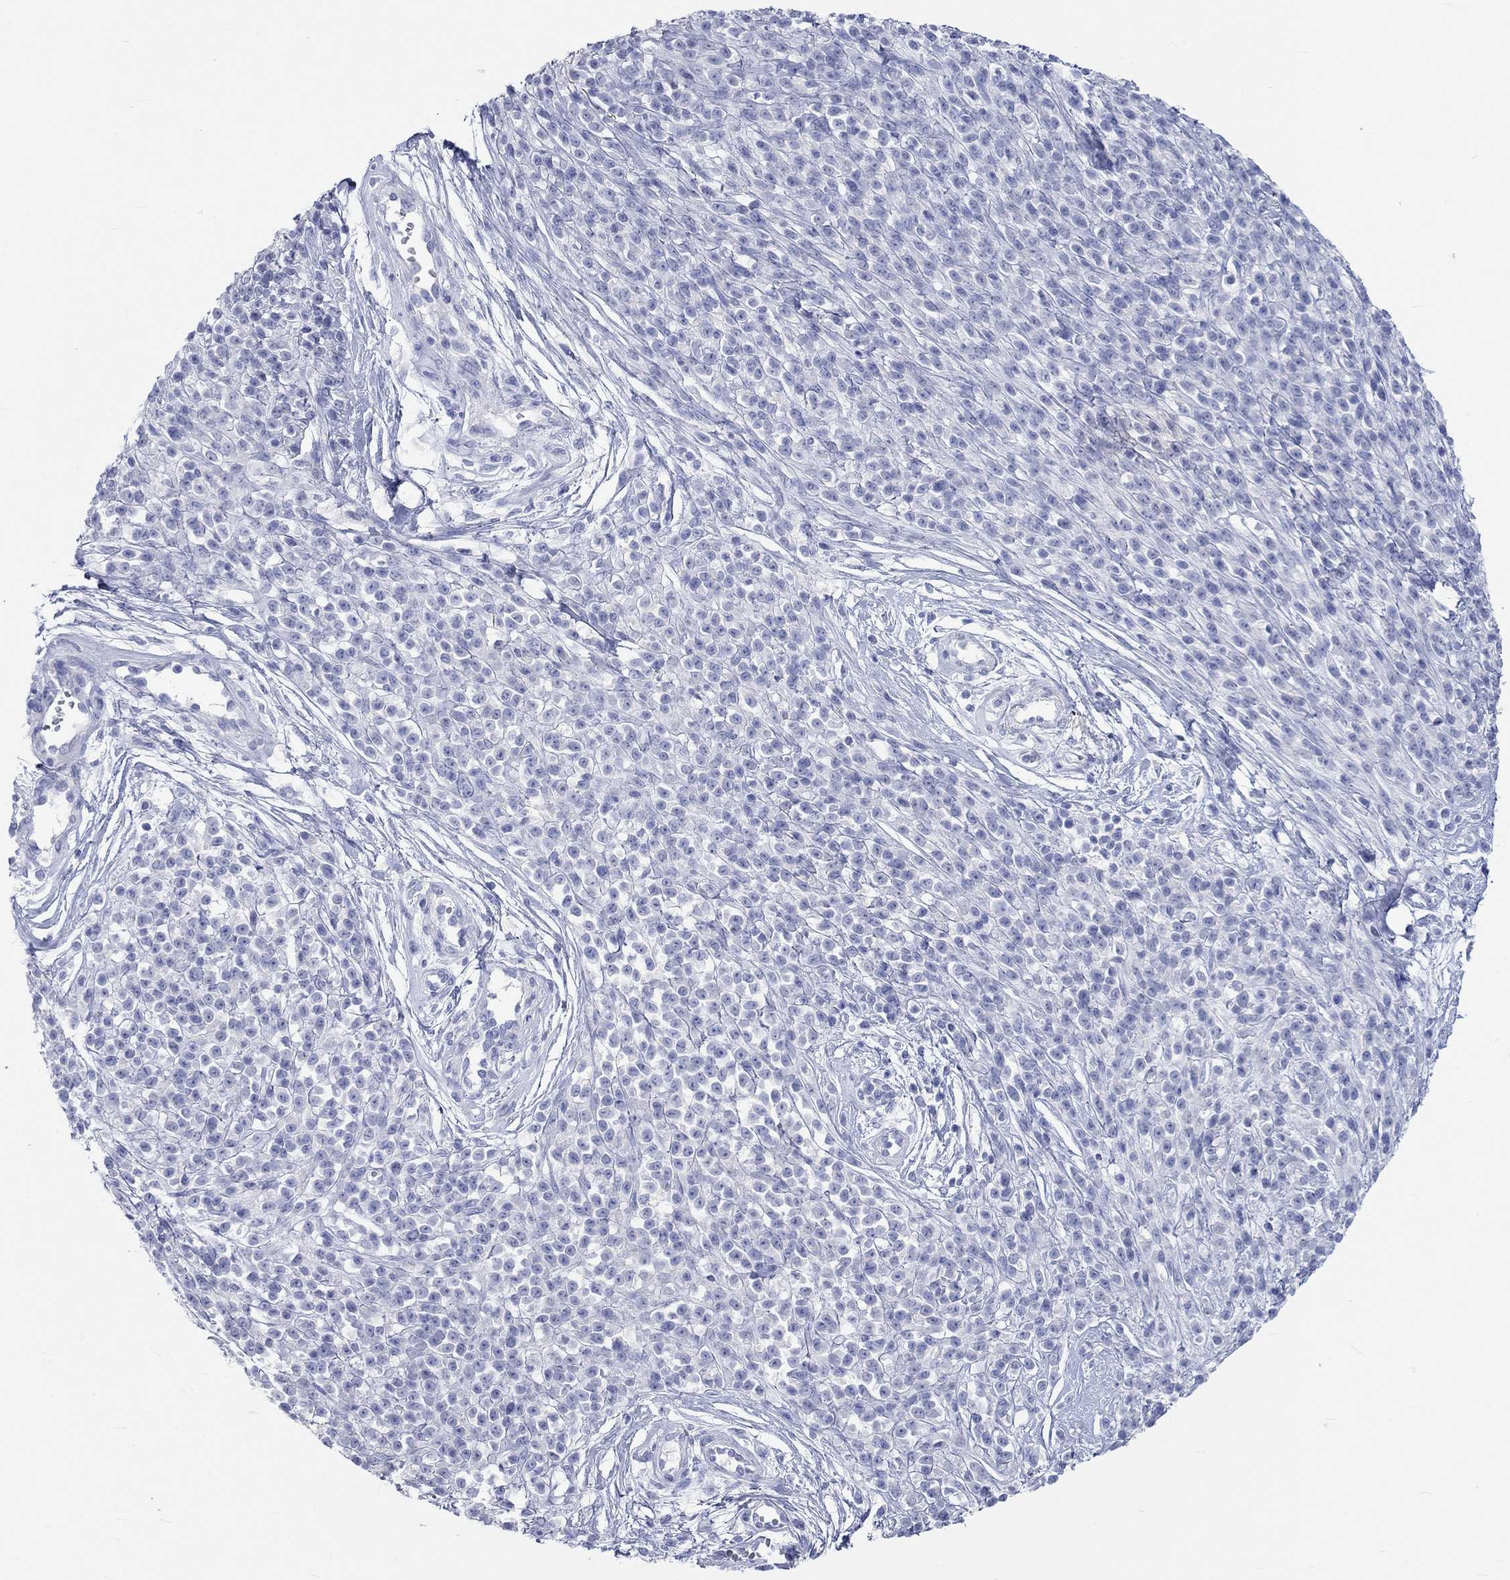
{"staining": {"intensity": "negative", "quantity": "none", "location": "none"}, "tissue": "melanoma", "cell_type": "Tumor cells", "image_type": "cancer", "snomed": [{"axis": "morphology", "description": "Malignant melanoma, NOS"}, {"axis": "topography", "description": "Skin"}, {"axis": "topography", "description": "Skin of trunk"}], "caption": "Tumor cells show no significant staining in malignant melanoma.", "gene": "SPATA9", "patient": {"sex": "male", "age": 74}}